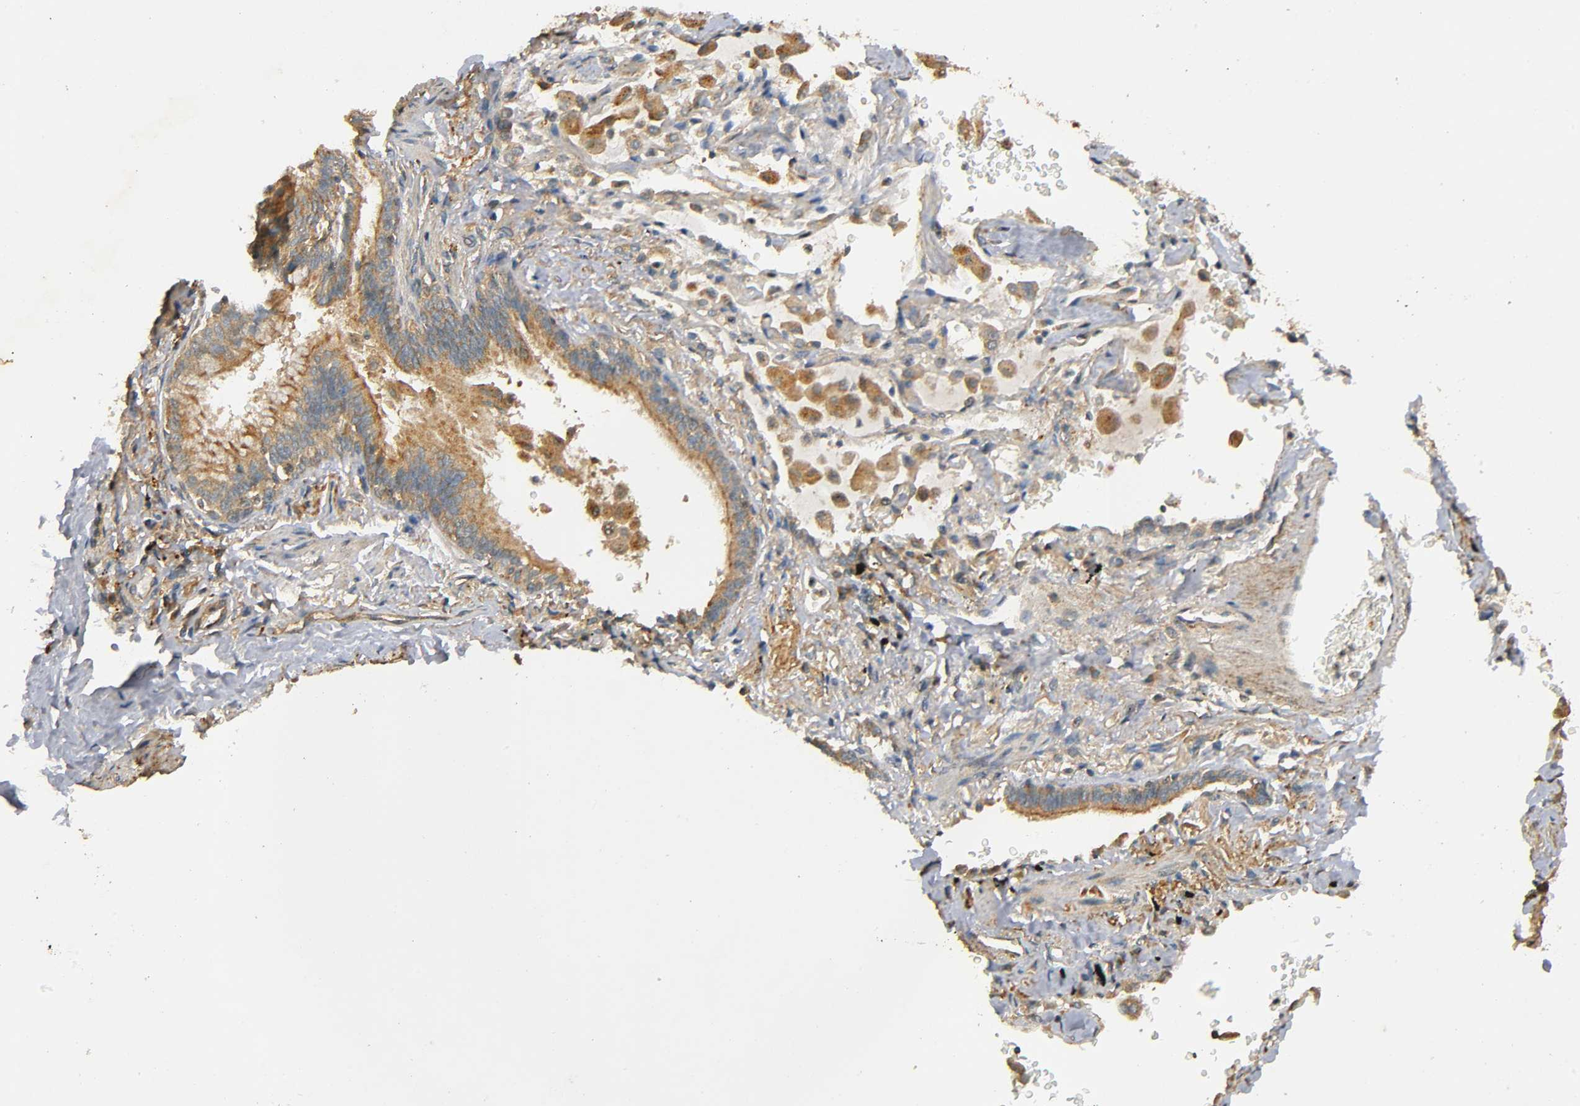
{"staining": {"intensity": "moderate", "quantity": ">75%", "location": "cytoplasmic/membranous"}, "tissue": "lung cancer", "cell_type": "Tumor cells", "image_type": "cancer", "snomed": [{"axis": "morphology", "description": "Adenocarcinoma, NOS"}, {"axis": "topography", "description": "Lung"}], "caption": "A brown stain shows moderate cytoplasmic/membranous expression of a protein in lung cancer tumor cells. Ihc stains the protein in brown and the nuclei are stained blue.", "gene": "IKBKB", "patient": {"sex": "female", "age": 64}}